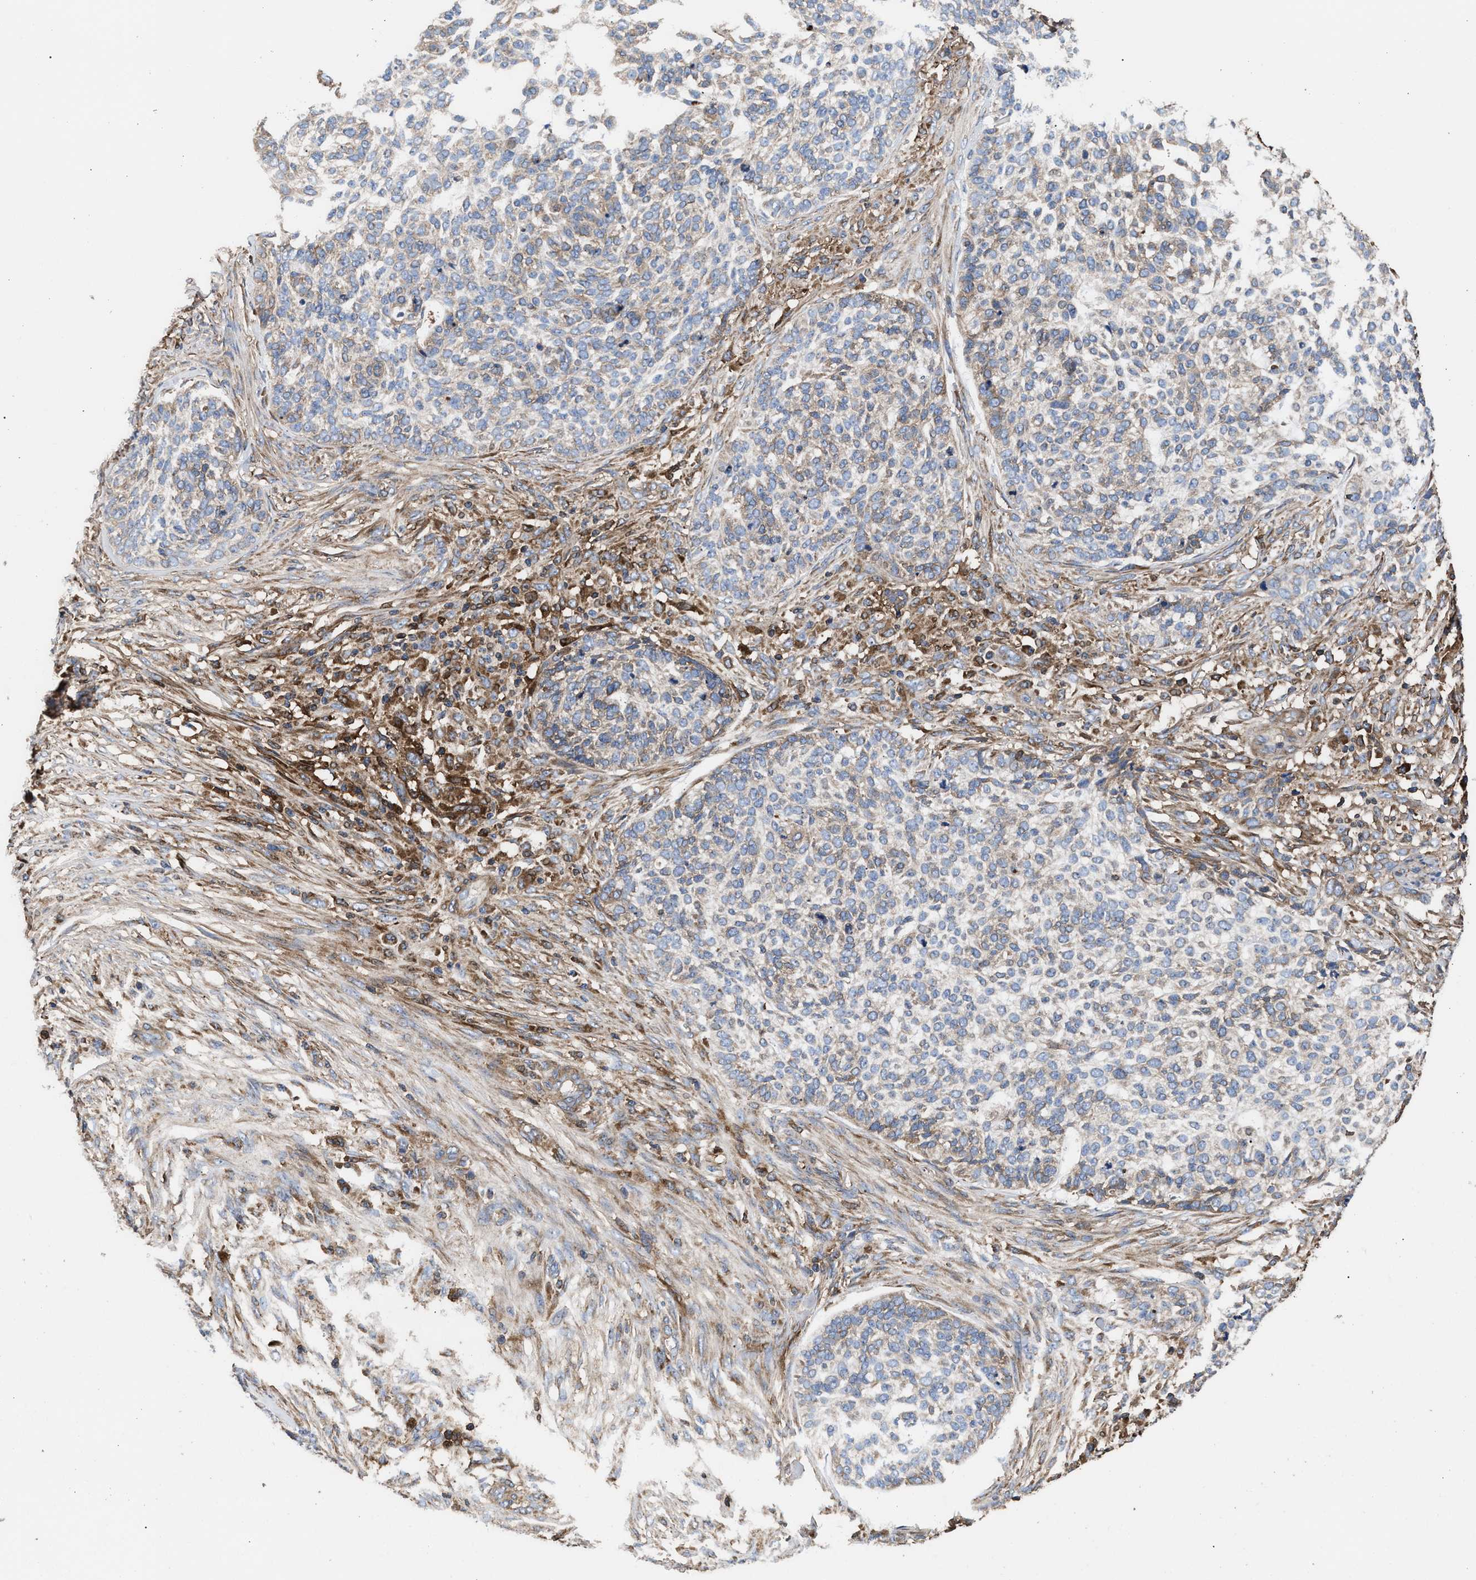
{"staining": {"intensity": "moderate", "quantity": "<25%", "location": "cytoplasmic/membranous"}, "tissue": "skin cancer", "cell_type": "Tumor cells", "image_type": "cancer", "snomed": [{"axis": "morphology", "description": "Basal cell carcinoma"}, {"axis": "topography", "description": "Skin"}], "caption": "Skin basal cell carcinoma was stained to show a protein in brown. There is low levels of moderate cytoplasmic/membranous positivity in approximately <25% of tumor cells. (brown staining indicates protein expression, while blue staining denotes nuclei).", "gene": "KYAT1", "patient": {"sex": "female", "age": 64}}